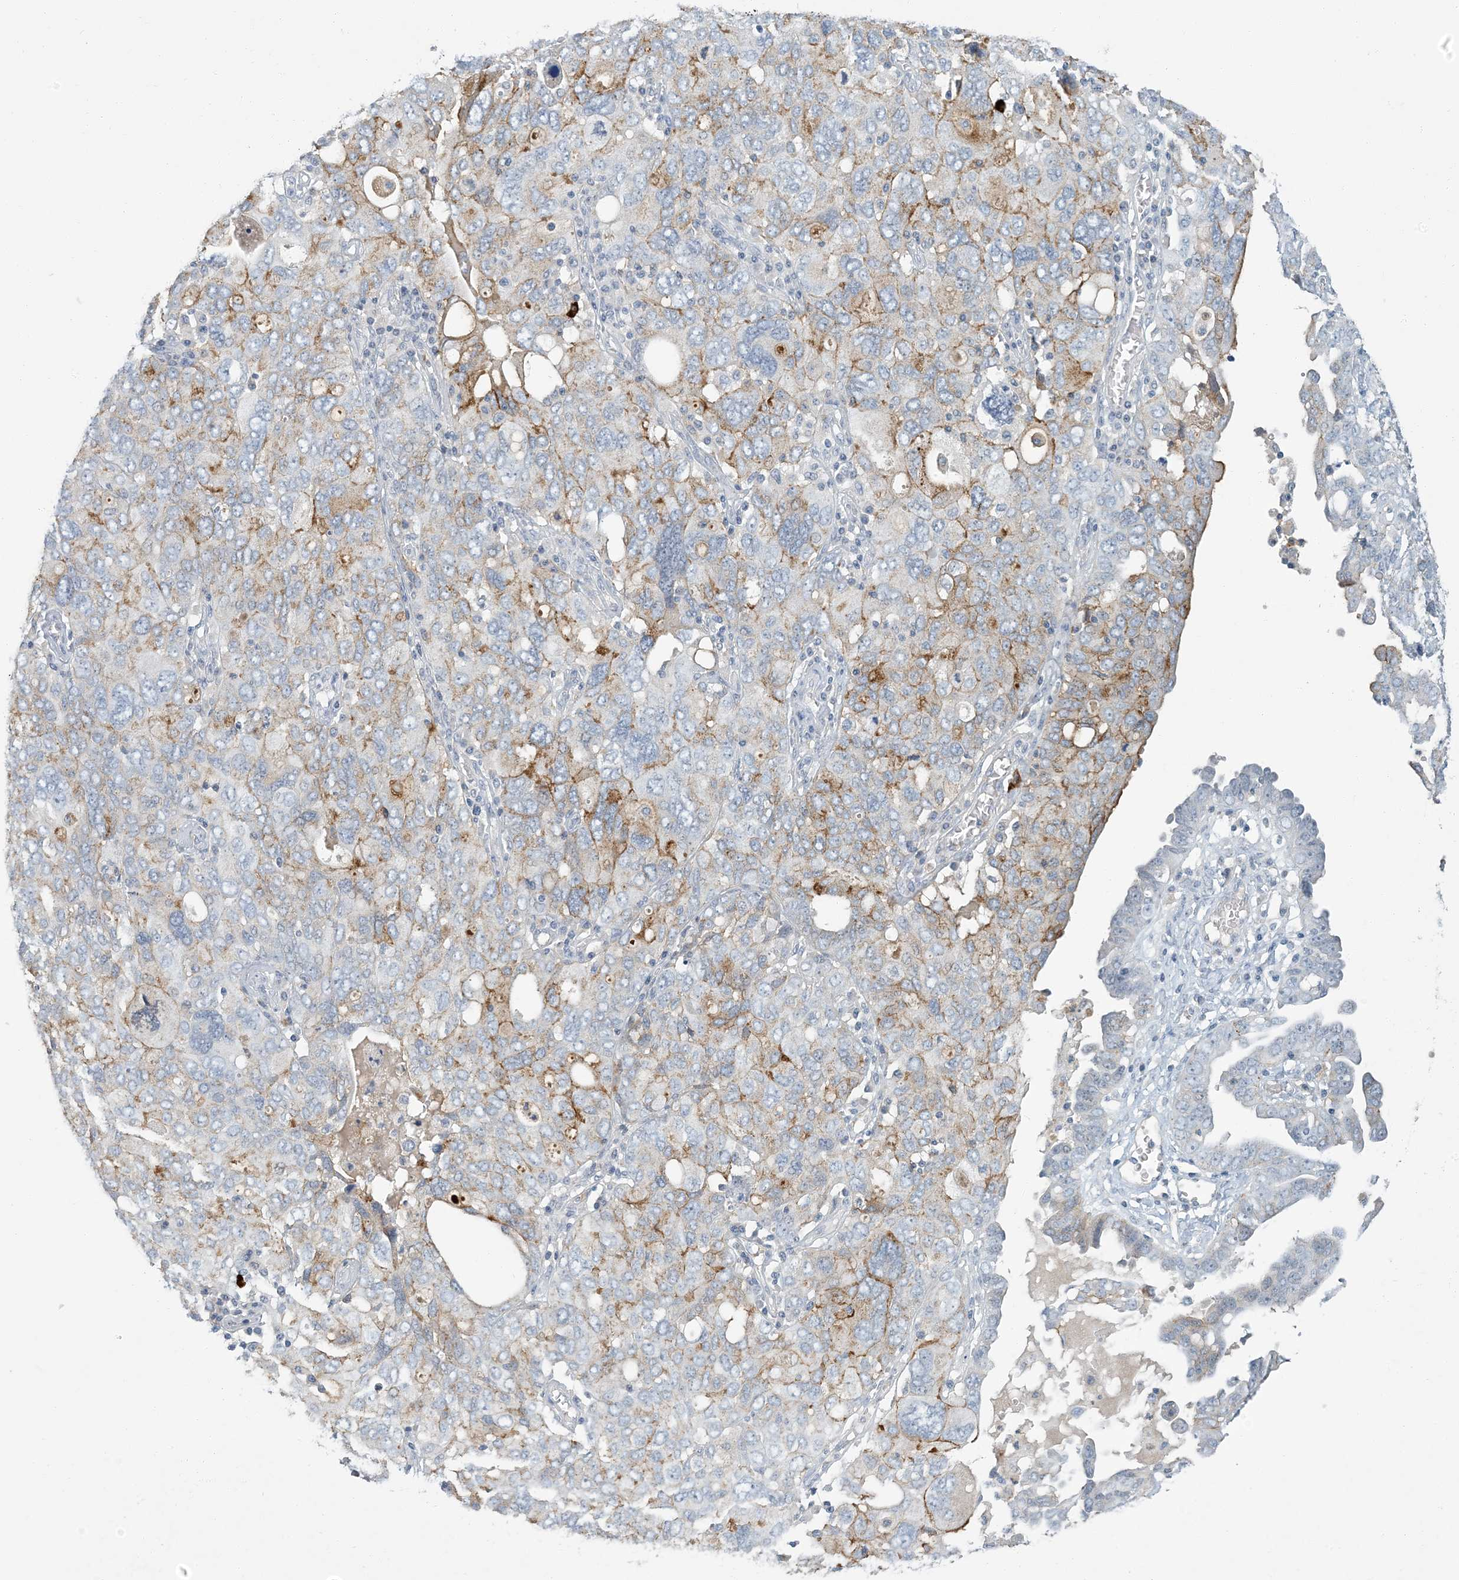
{"staining": {"intensity": "moderate", "quantity": "<25%", "location": "cytoplasmic/membranous"}, "tissue": "ovarian cancer", "cell_type": "Tumor cells", "image_type": "cancer", "snomed": [{"axis": "morphology", "description": "Carcinoma, endometroid"}, {"axis": "topography", "description": "Ovary"}], "caption": "Ovarian cancer (endometroid carcinoma) stained with a brown dye displays moderate cytoplasmic/membranous positive staining in approximately <25% of tumor cells.", "gene": "EPHA4", "patient": {"sex": "female", "age": 62}}